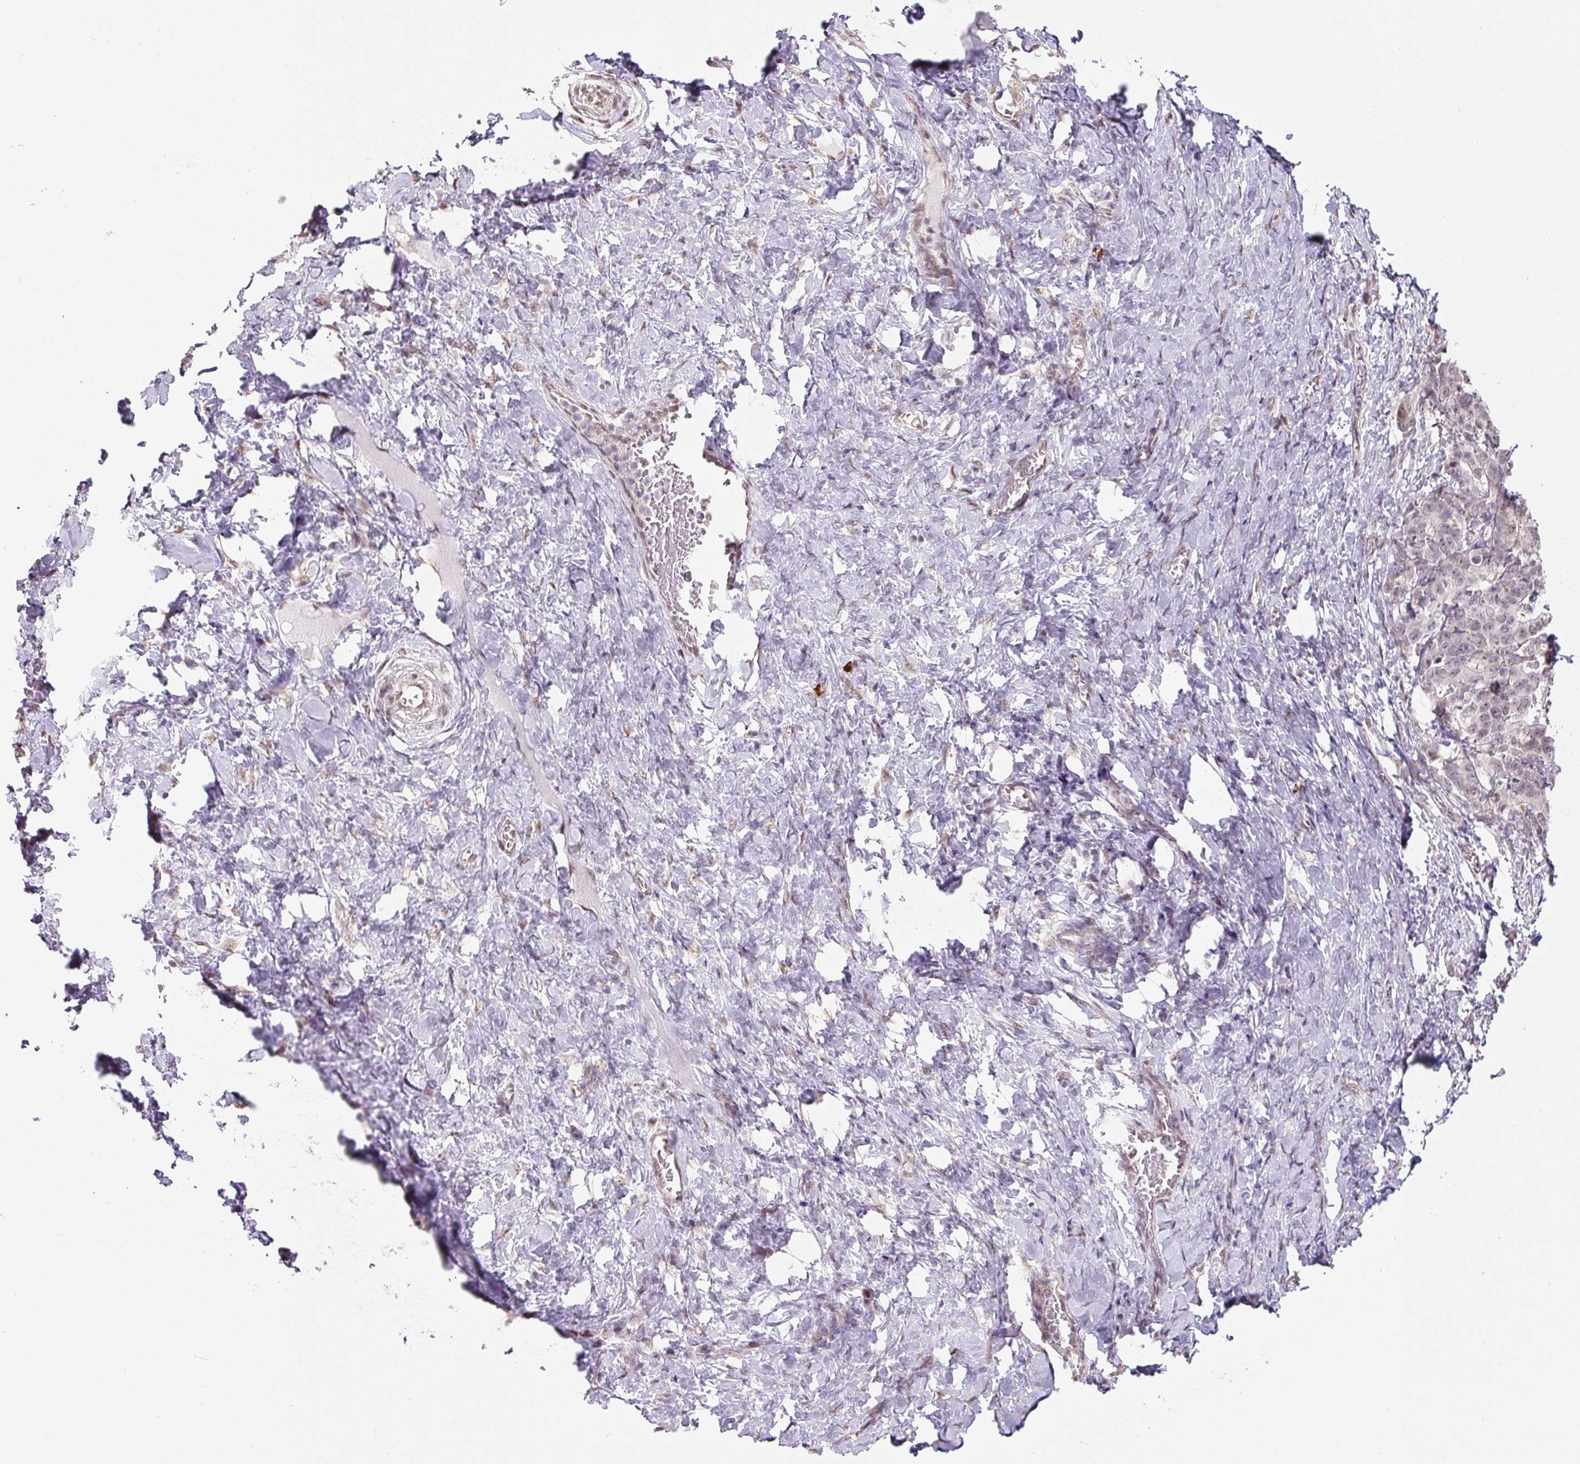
{"staining": {"intensity": "moderate", "quantity": "<25%", "location": "nuclear"}, "tissue": "stomach cancer", "cell_type": "Tumor cells", "image_type": "cancer", "snomed": [{"axis": "morphology", "description": "Normal tissue, NOS"}, {"axis": "morphology", "description": "Adenocarcinoma, NOS"}, {"axis": "topography", "description": "Stomach"}], "caption": "There is low levels of moderate nuclear staining in tumor cells of stomach cancer, as demonstrated by immunohistochemical staining (brown color).", "gene": "TCFL5", "patient": {"sex": "female", "age": 64}}